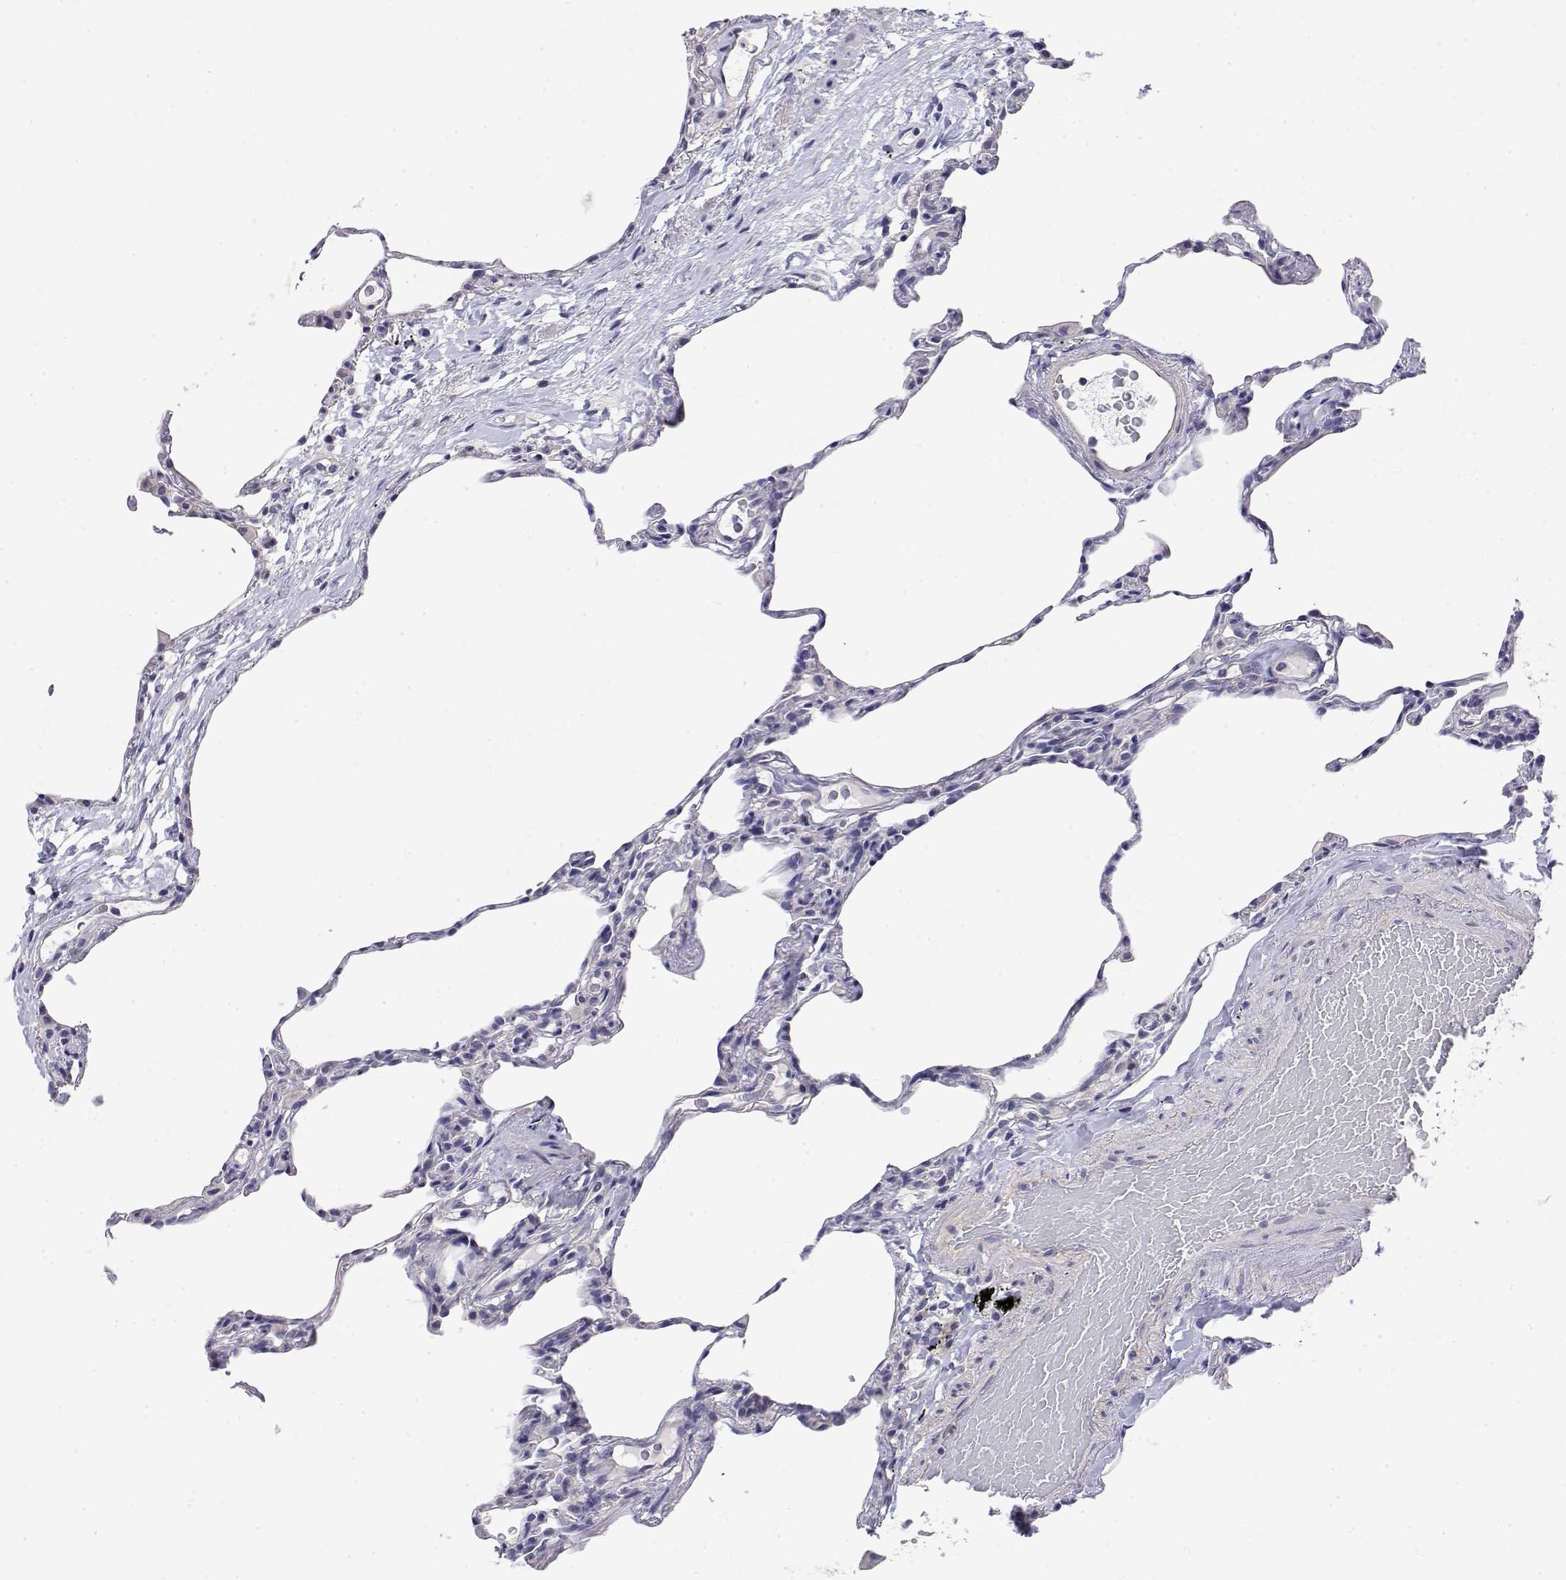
{"staining": {"intensity": "negative", "quantity": "none", "location": "none"}, "tissue": "lung", "cell_type": "Alveolar cells", "image_type": "normal", "snomed": [{"axis": "morphology", "description": "Normal tissue, NOS"}, {"axis": "topography", "description": "Lung"}], "caption": "This photomicrograph is of benign lung stained with IHC to label a protein in brown with the nuclei are counter-stained blue. There is no positivity in alveolar cells.", "gene": "LY6D", "patient": {"sex": "female", "age": 57}}